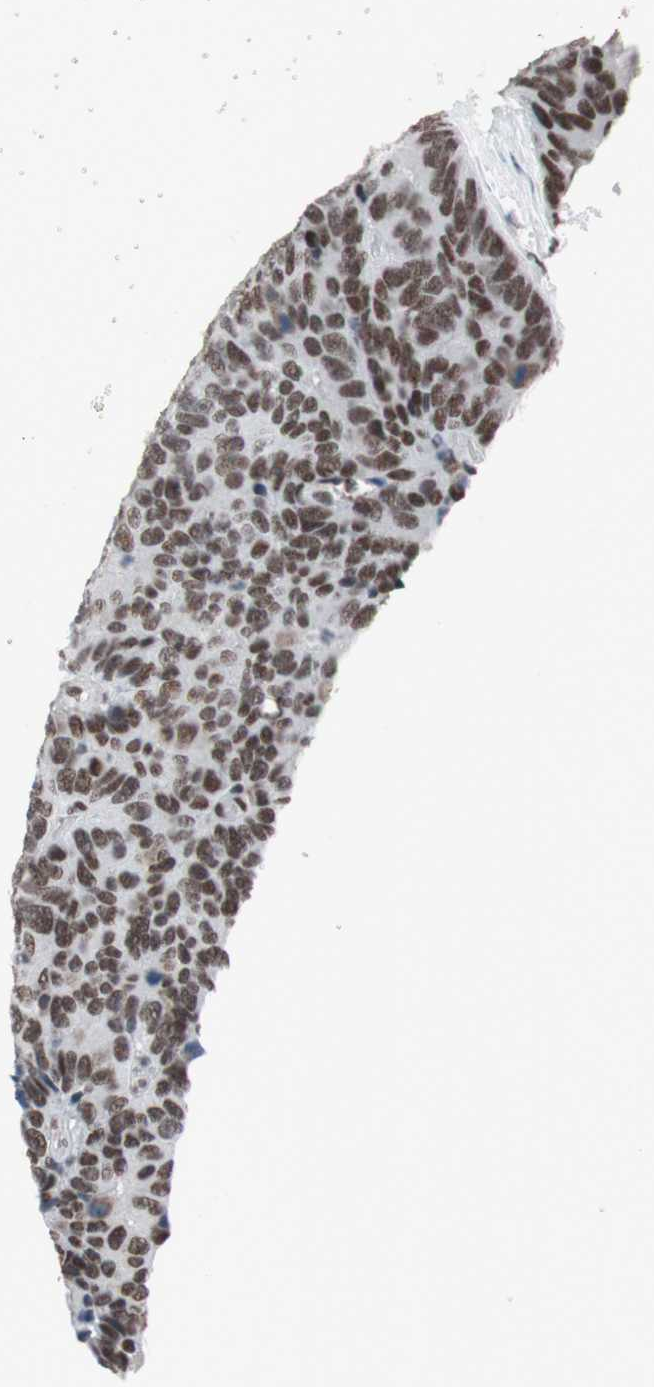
{"staining": {"intensity": "strong", "quantity": ">75%", "location": "nuclear"}, "tissue": "colorectal cancer", "cell_type": "Tumor cells", "image_type": "cancer", "snomed": [{"axis": "morphology", "description": "Adenocarcinoma, NOS"}, {"axis": "topography", "description": "Colon"}], "caption": "Human colorectal cancer stained for a protein (brown) demonstrates strong nuclear positive expression in approximately >75% of tumor cells.", "gene": "ARID1A", "patient": {"sex": "female", "age": 86}}